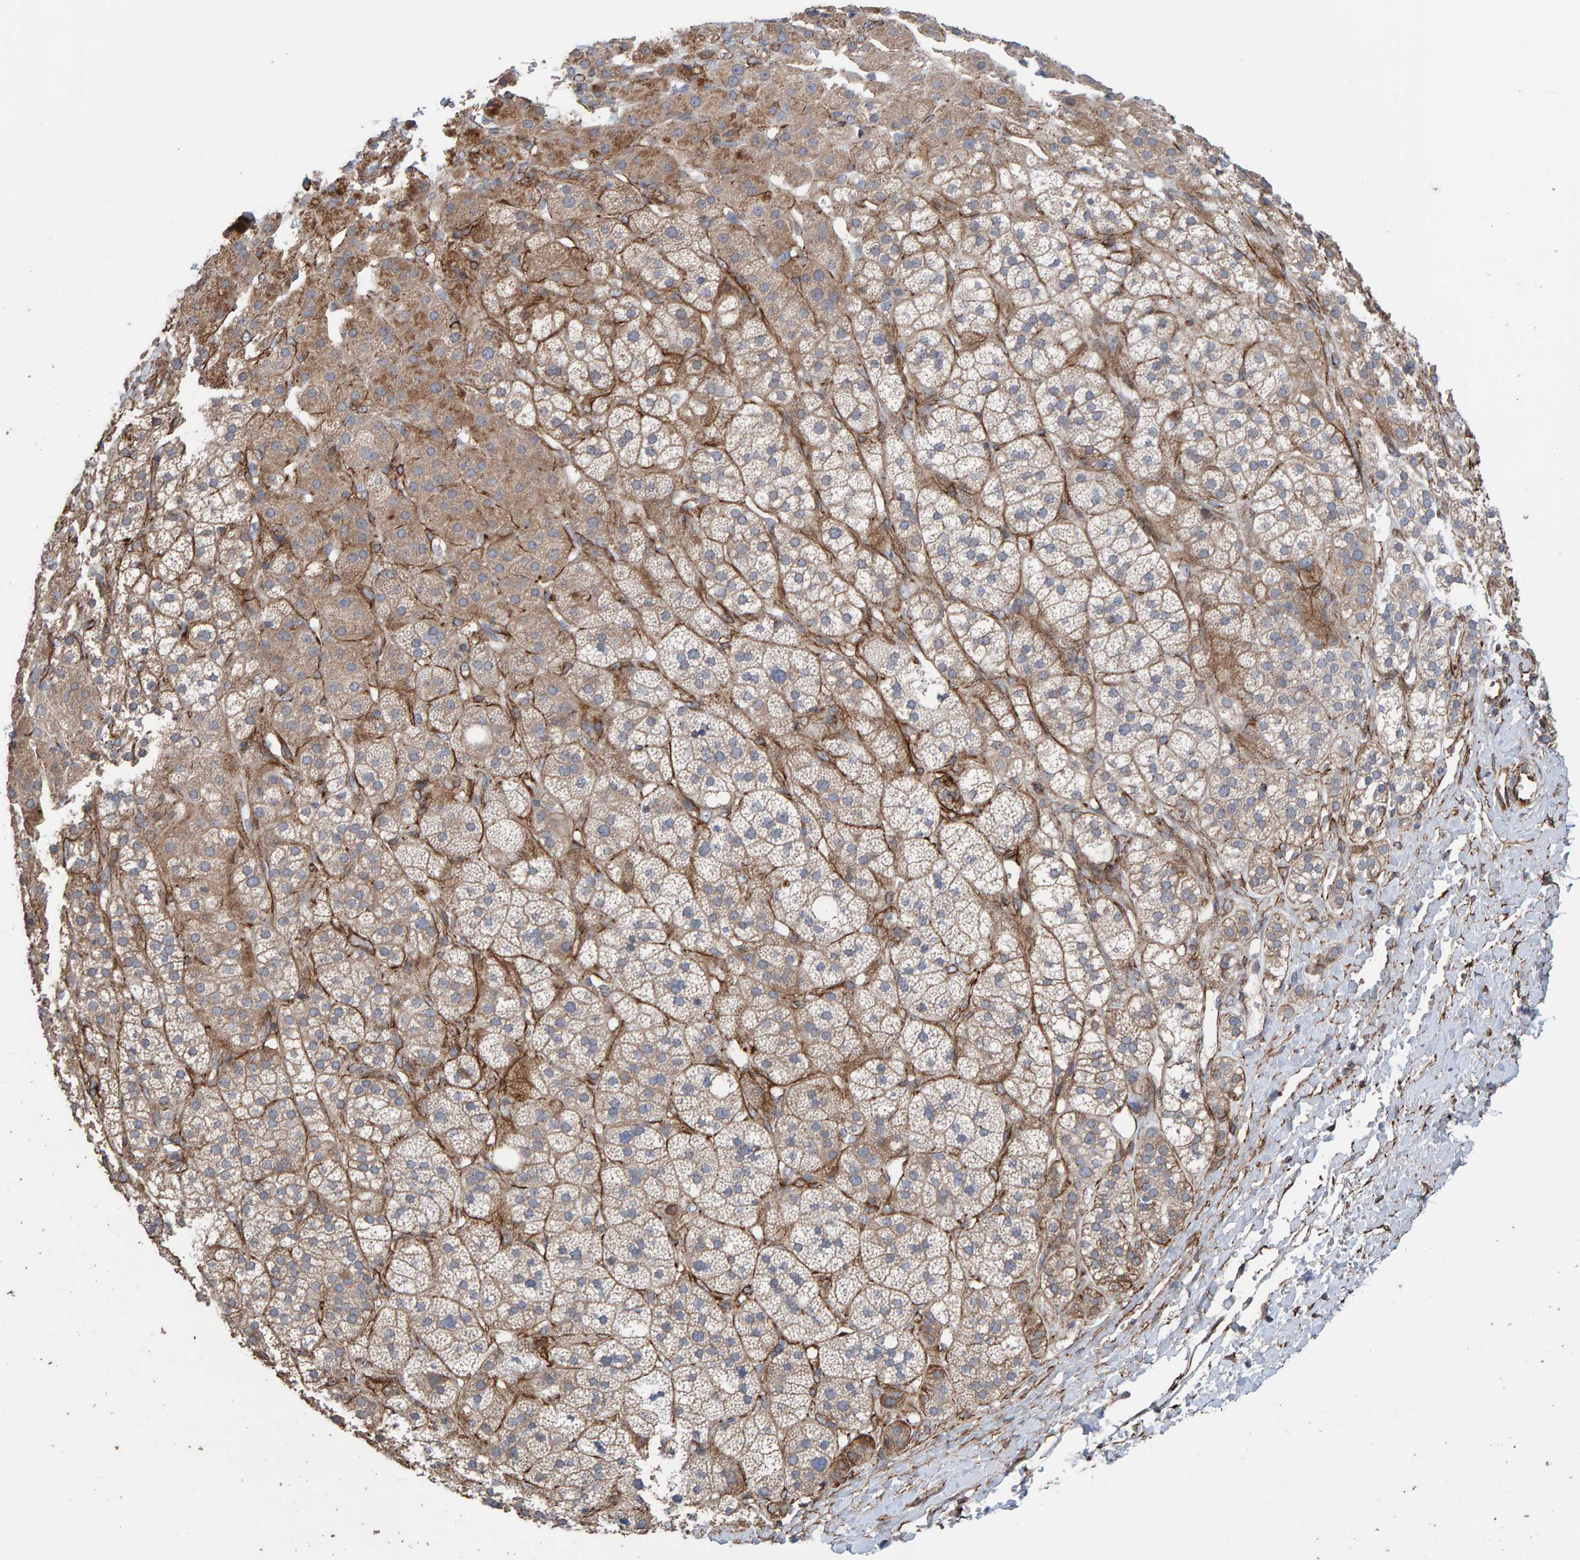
{"staining": {"intensity": "weak", "quantity": "25%-75%", "location": "cytoplasmic/membranous"}, "tissue": "adrenal gland", "cell_type": "Glandular cells", "image_type": "normal", "snomed": [{"axis": "morphology", "description": "Normal tissue, NOS"}, {"axis": "topography", "description": "Adrenal gland"}], "caption": "DAB immunohistochemical staining of unremarkable adrenal gland demonstrates weak cytoplasmic/membranous protein staining in approximately 25%-75% of glandular cells. (DAB IHC, brown staining for protein, blue staining for nuclei).", "gene": "ZNF347", "patient": {"sex": "male", "age": 56}}